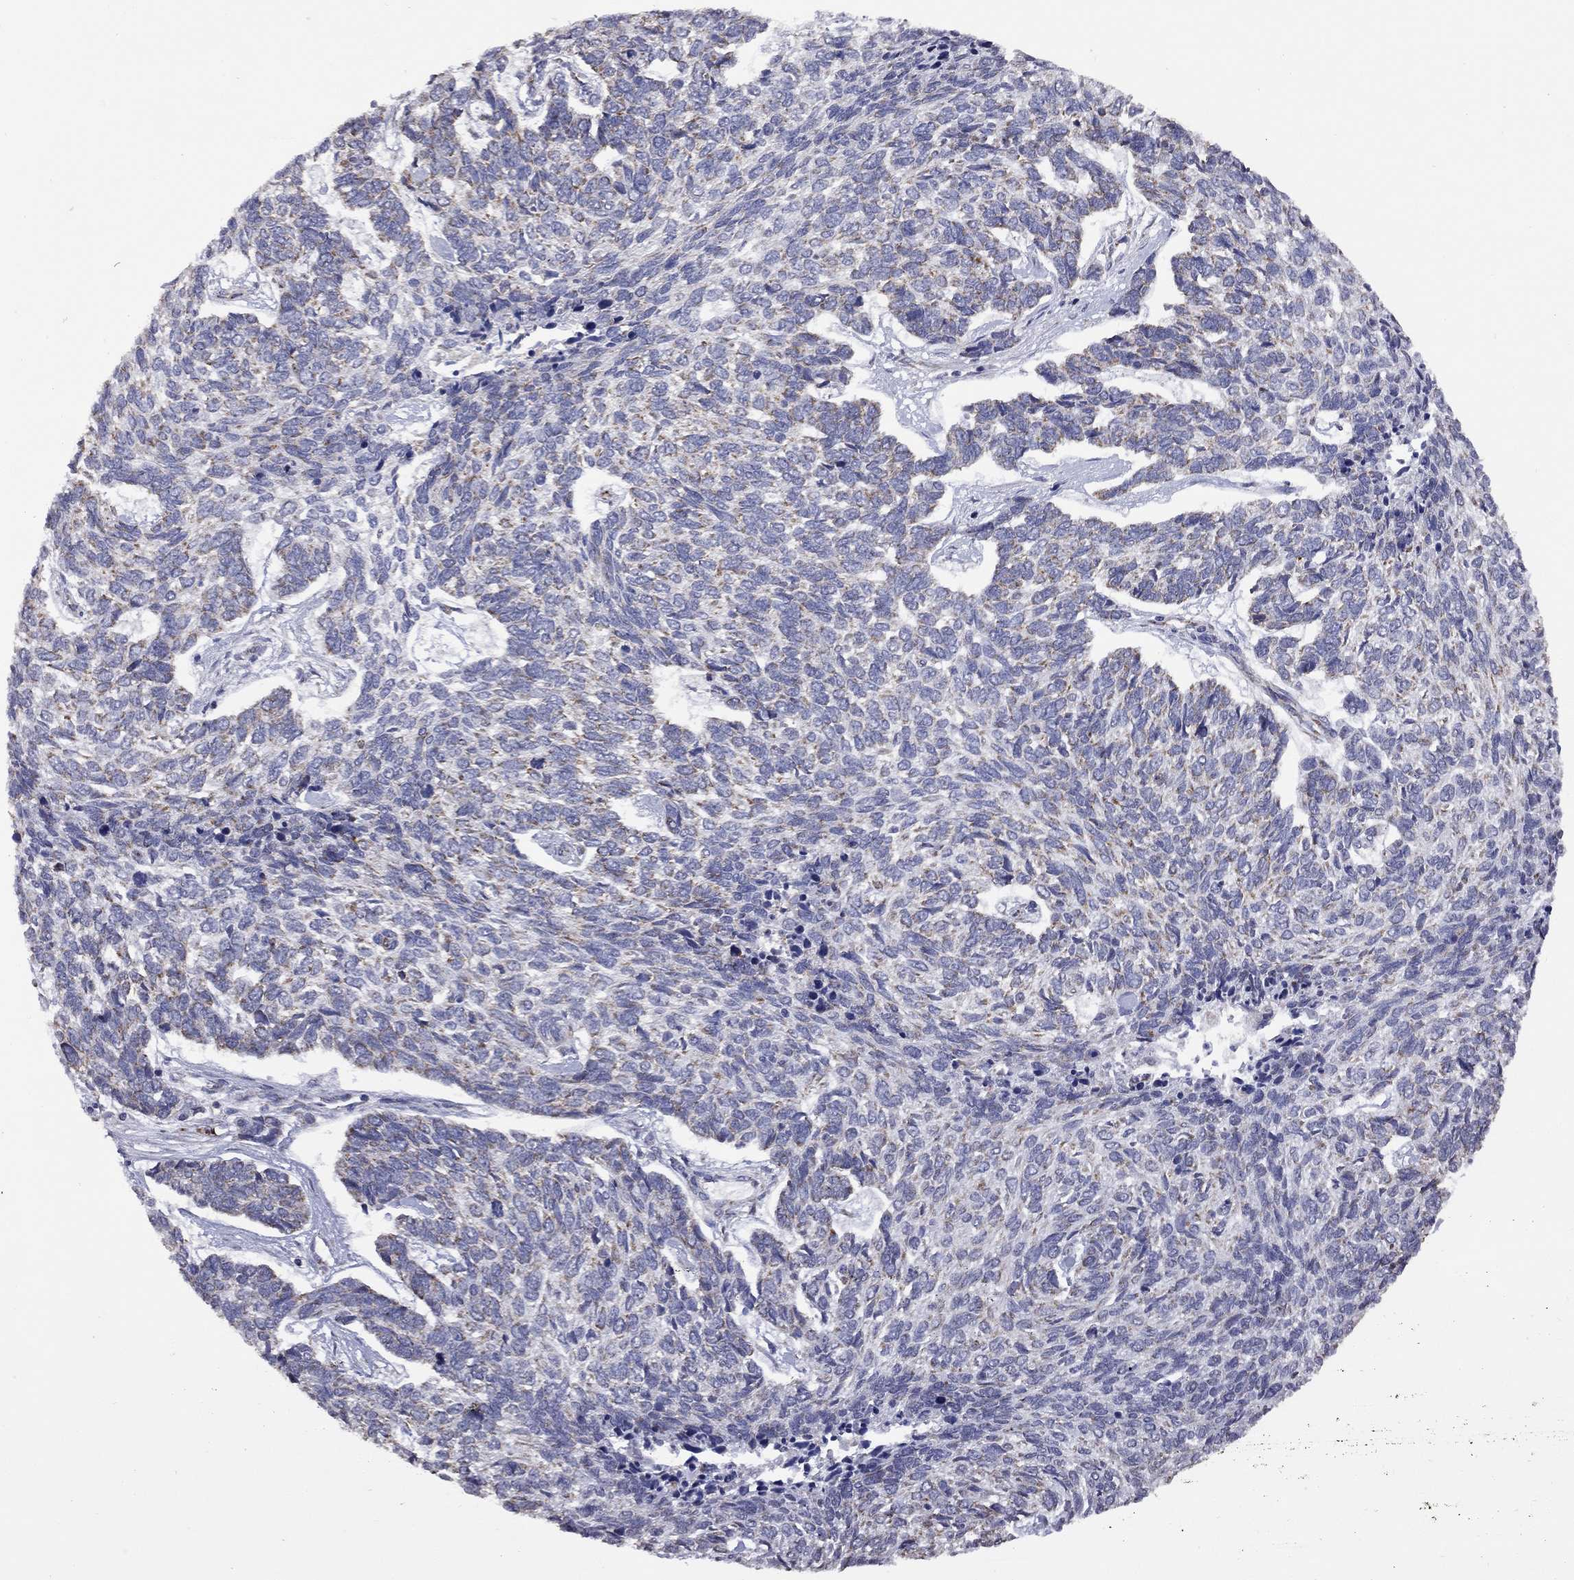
{"staining": {"intensity": "strong", "quantity": "<25%", "location": "cytoplasmic/membranous"}, "tissue": "skin cancer", "cell_type": "Tumor cells", "image_type": "cancer", "snomed": [{"axis": "morphology", "description": "Basal cell carcinoma"}, {"axis": "topography", "description": "Skin"}], "caption": "Skin basal cell carcinoma stained for a protein (brown) shows strong cytoplasmic/membranous positive expression in approximately <25% of tumor cells.", "gene": "NDUFB1", "patient": {"sex": "female", "age": 65}}